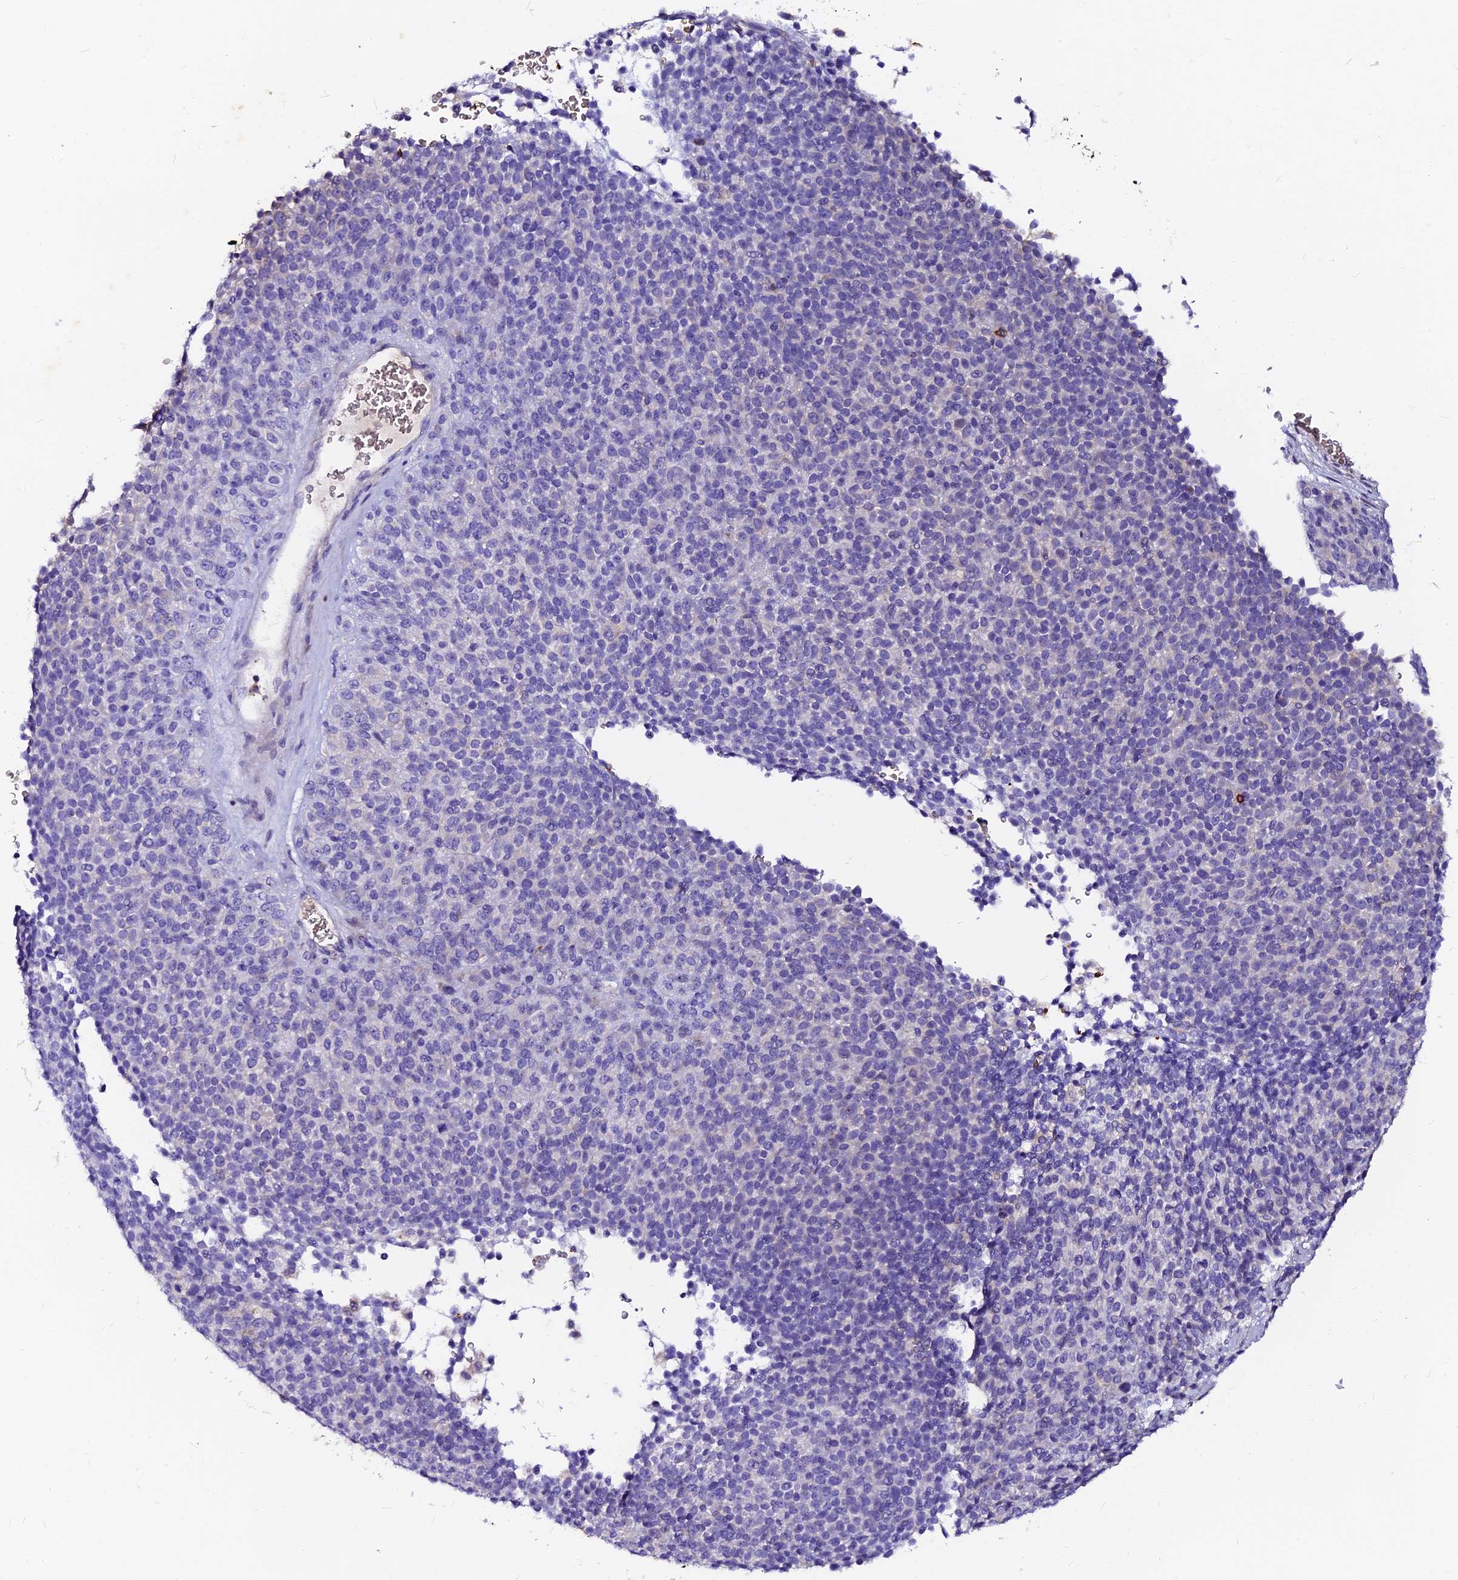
{"staining": {"intensity": "negative", "quantity": "none", "location": "none"}, "tissue": "melanoma", "cell_type": "Tumor cells", "image_type": "cancer", "snomed": [{"axis": "morphology", "description": "Malignant melanoma, Metastatic site"}, {"axis": "topography", "description": "Brain"}], "caption": "Immunohistochemistry (IHC) of human malignant melanoma (metastatic site) displays no expression in tumor cells. (DAB (3,3'-diaminobenzidine) immunohistochemistry (IHC), high magnification).", "gene": "DENND2D", "patient": {"sex": "female", "age": 56}}